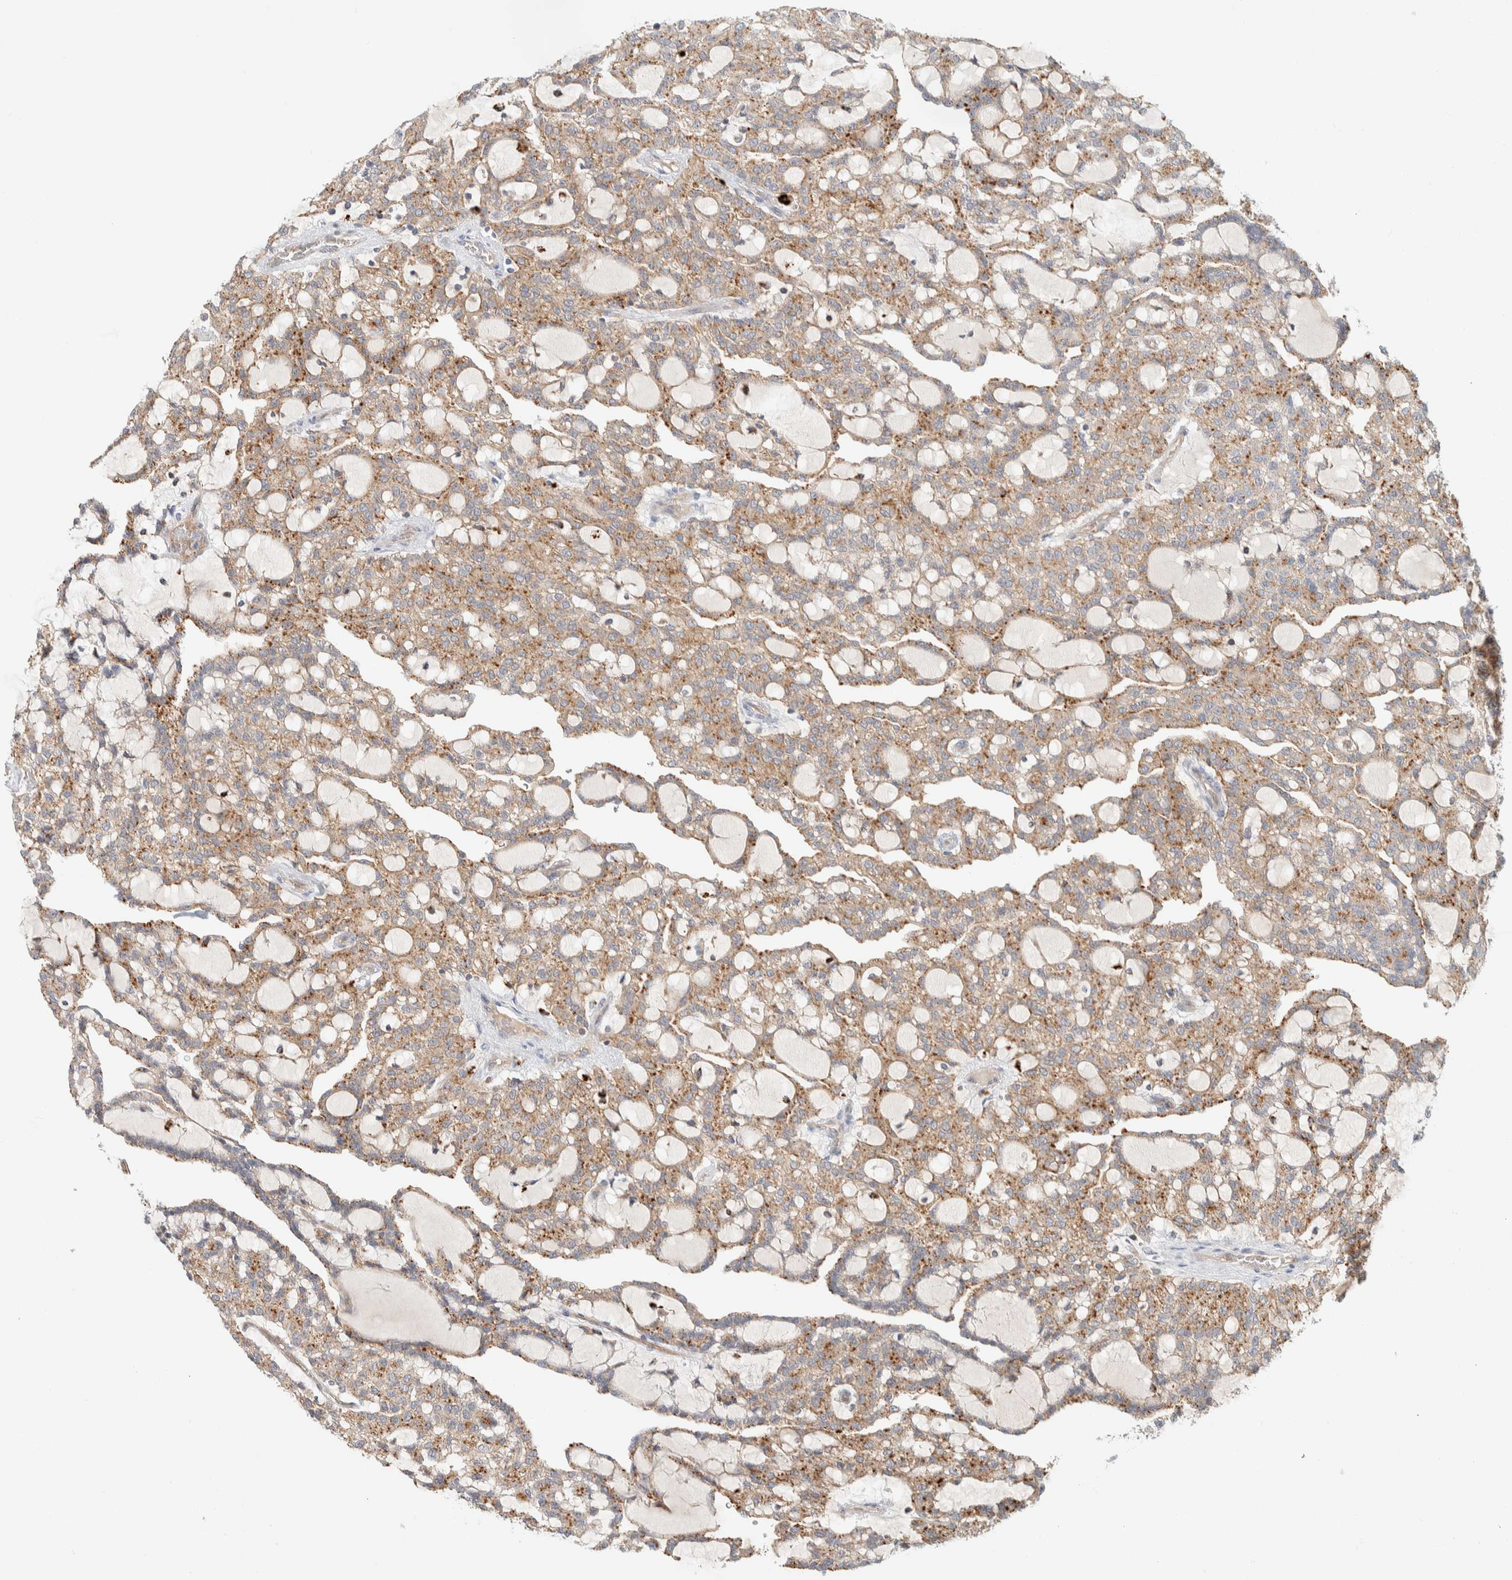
{"staining": {"intensity": "moderate", "quantity": ">75%", "location": "cytoplasmic/membranous"}, "tissue": "renal cancer", "cell_type": "Tumor cells", "image_type": "cancer", "snomed": [{"axis": "morphology", "description": "Adenocarcinoma, NOS"}, {"axis": "topography", "description": "Kidney"}], "caption": "IHC micrograph of neoplastic tissue: human renal cancer stained using immunohistochemistry reveals medium levels of moderate protein expression localized specifically in the cytoplasmic/membranous of tumor cells, appearing as a cytoplasmic/membranous brown color.", "gene": "GCLM", "patient": {"sex": "male", "age": 63}}